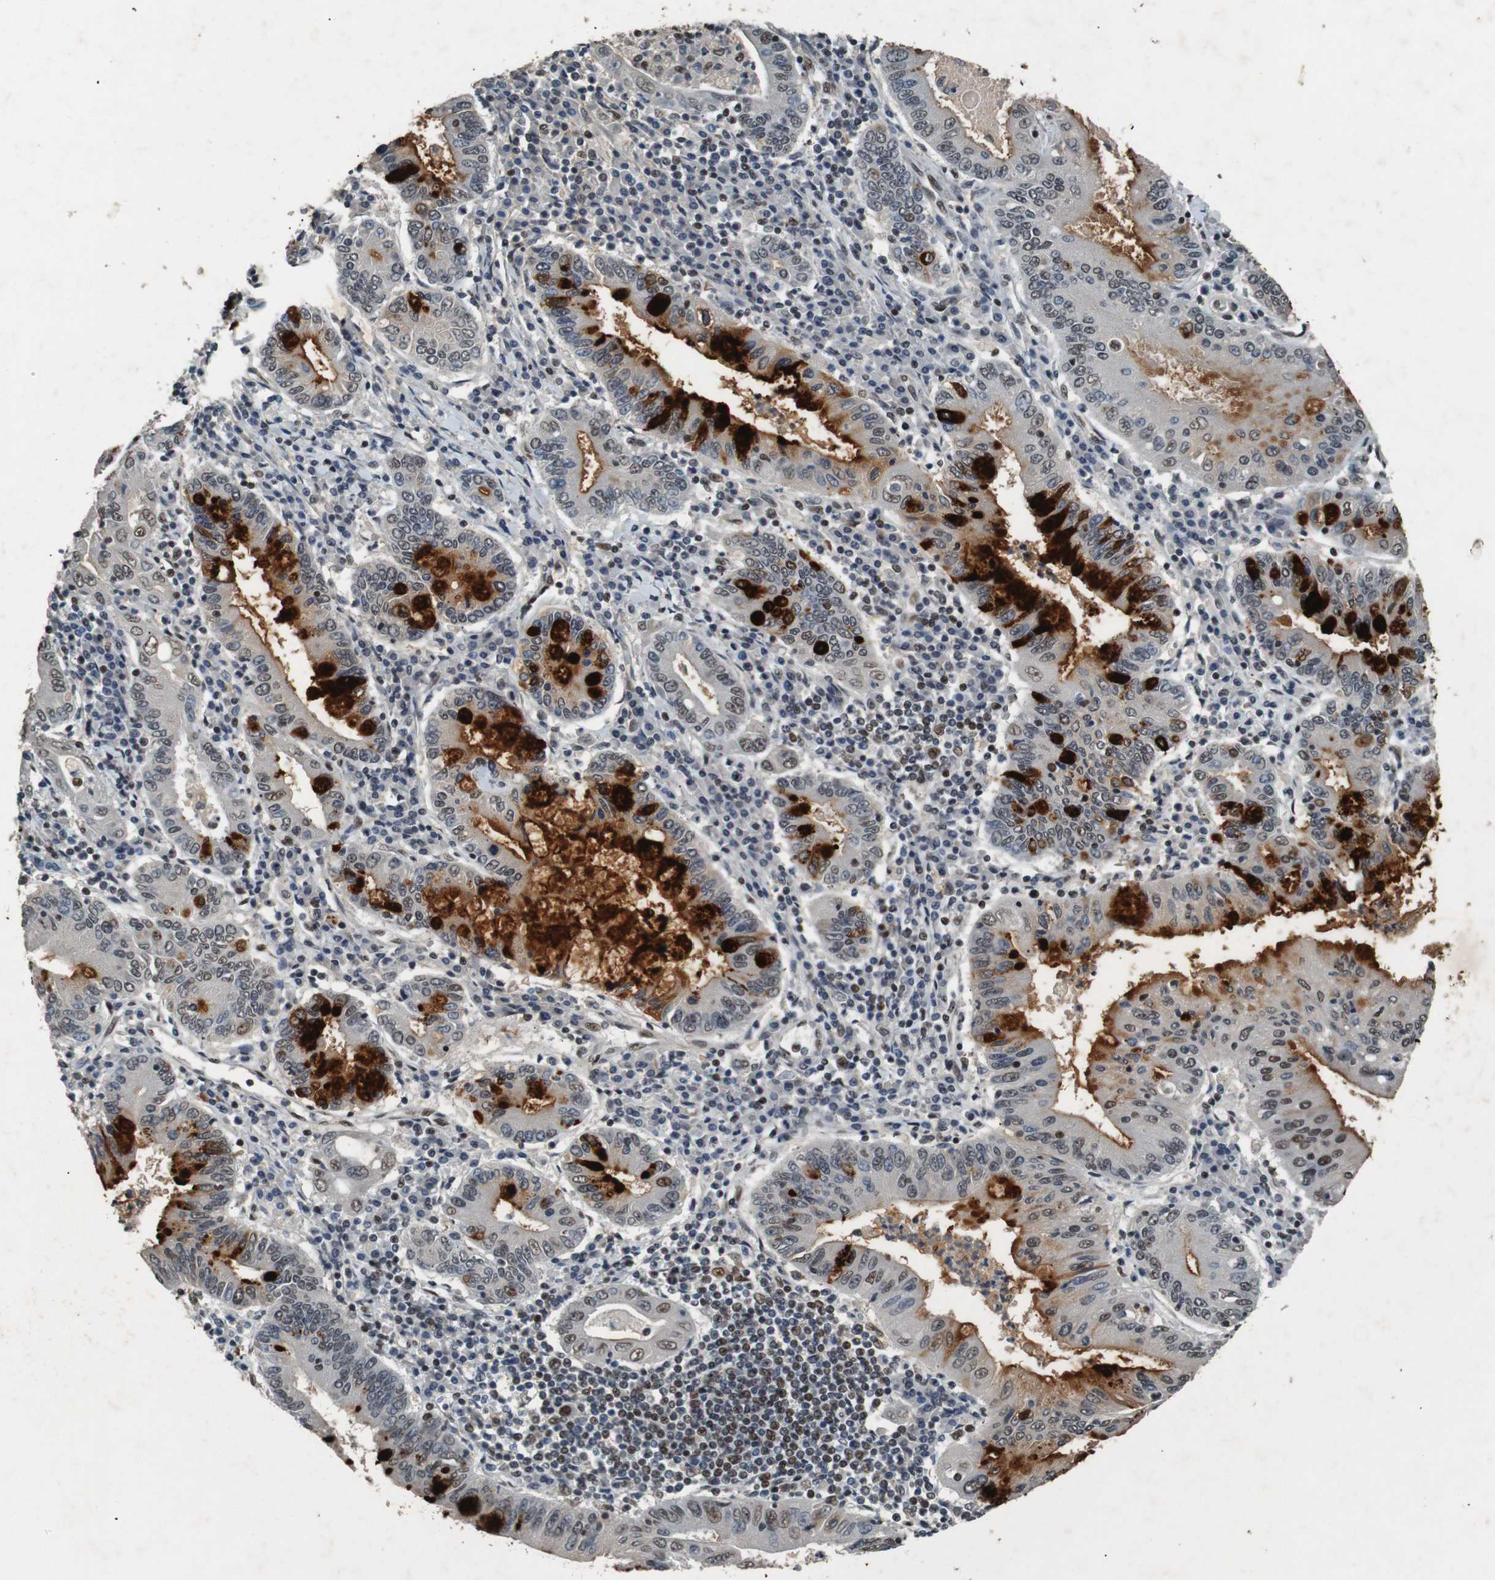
{"staining": {"intensity": "strong", "quantity": "25%-75%", "location": "cytoplasmic/membranous,nuclear"}, "tissue": "stomach cancer", "cell_type": "Tumor cells", "image_type": "cancer", "snomed": [{"axis": "morphology", "description": "Normal tissue, NOS"}, {"axis": "morphology", "description": "Adenocarcinoma, NOS"}, {"axis": "topography", "description": "Esophagus"}, {"axis": "topography", "description": "Stomach, upper"}, {"axis": "topography", "description": "Peripheral nerve tissue"}], "caption": "Protein expression analysis of stomach cancer (adenocarcinoma) exhibits strong cytoplasmic/membranous and nuclear staining in about 25%-75% of tumor cells.", "gene": "HEXIM1", "patient": {"sex": "male", "age": 62}}